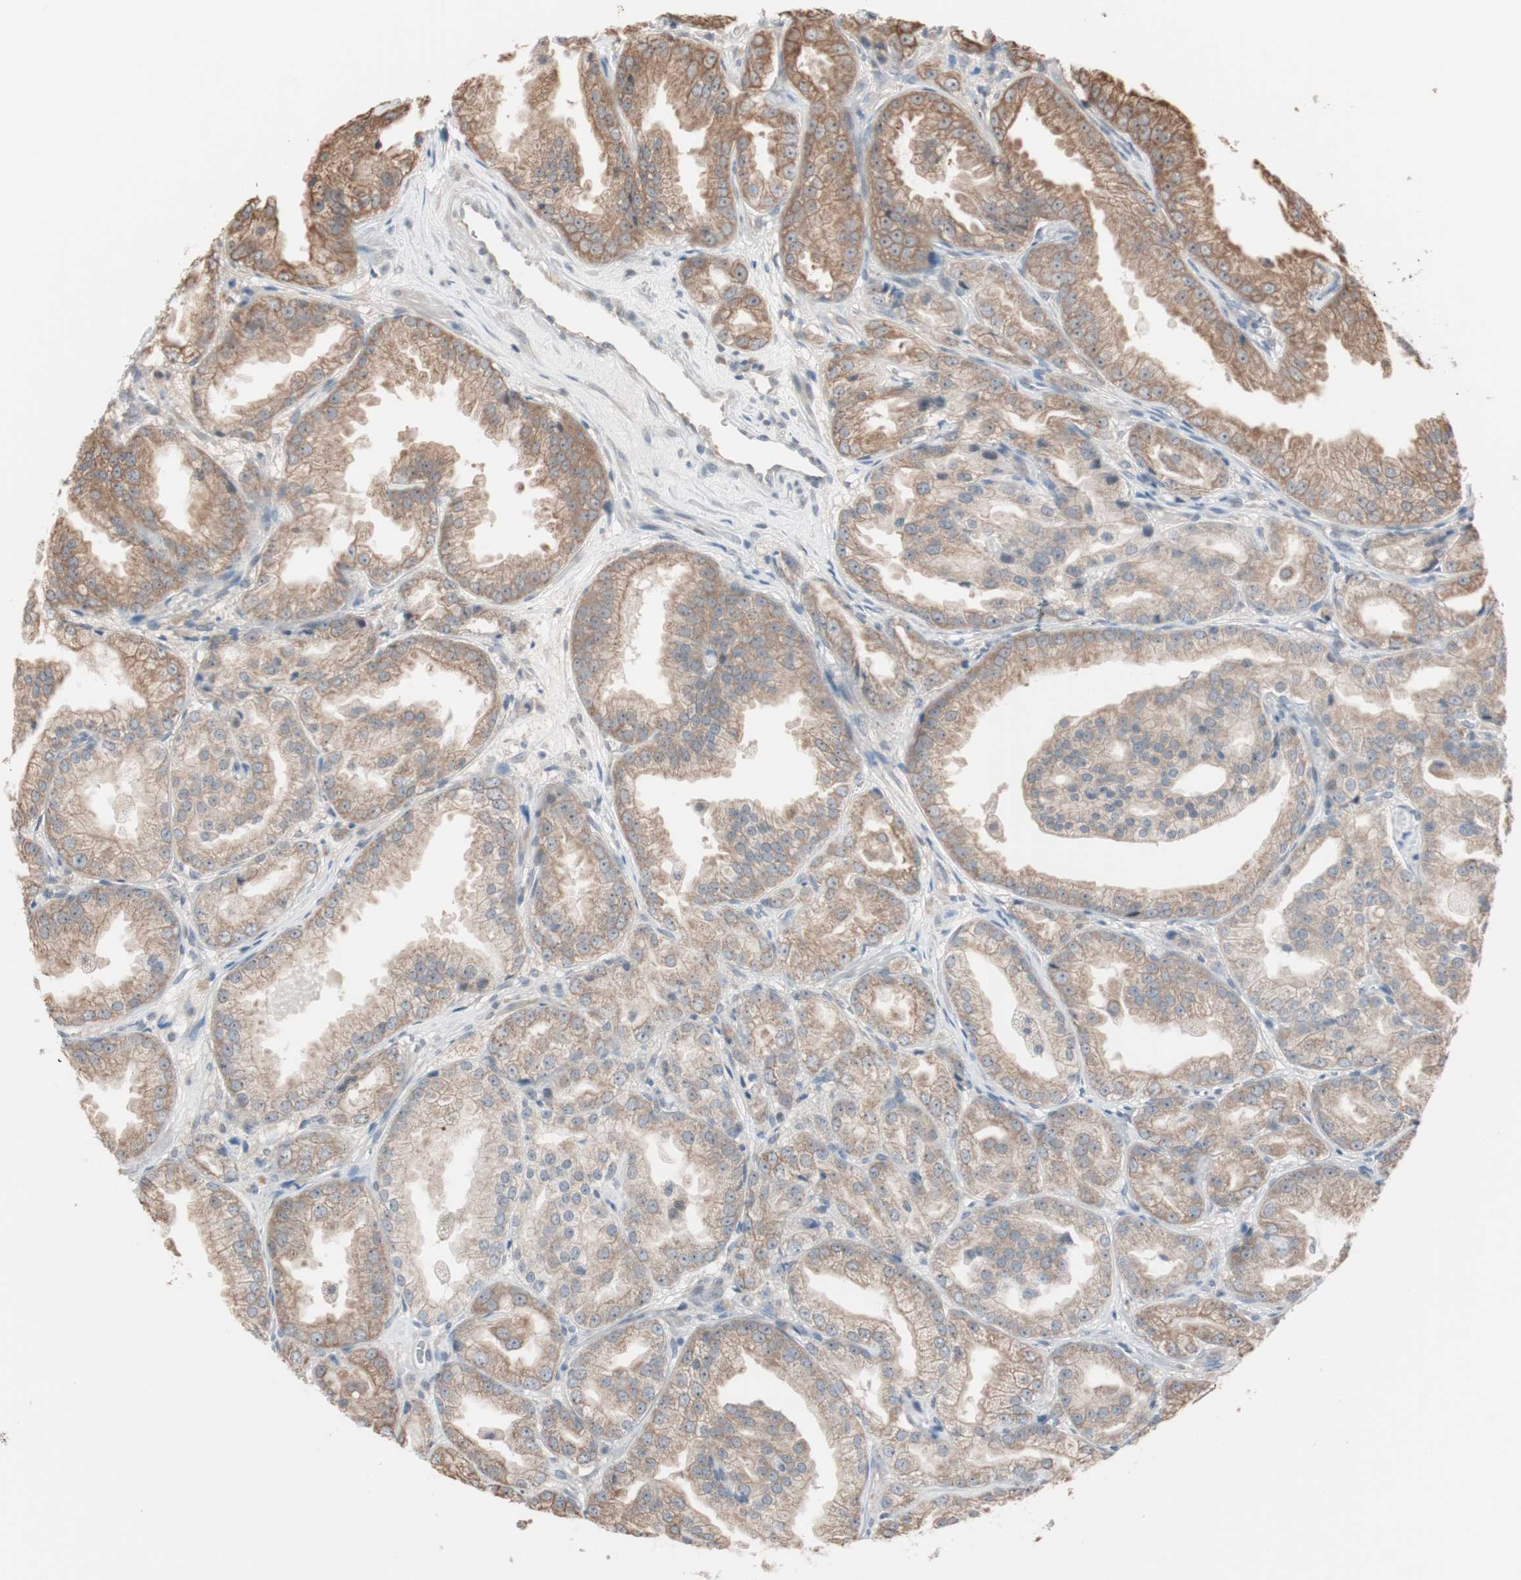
{"staining": {"intensity": "weak", "quantity": ">75%", "location": "cytoplasmic/membranous"}, "tissue": "prostate cancer", "cell_type": "Tumor cells", "image_type": "cancer", "snomed": [{"axis": "morphology", "description": "Adenocarcinoma, High grade"}, {"axis": "topography", "description": "Prostate"}], "caption": "Immunohistochemistry micrograph of prostate cancer stained for a protein (brown), which demonstrates low levels of weak cytoplasmic/membranous staining in about >75% of tumor cells.", "gene": "FBXO5", "patient": {"sex": "male", "age": 61}}